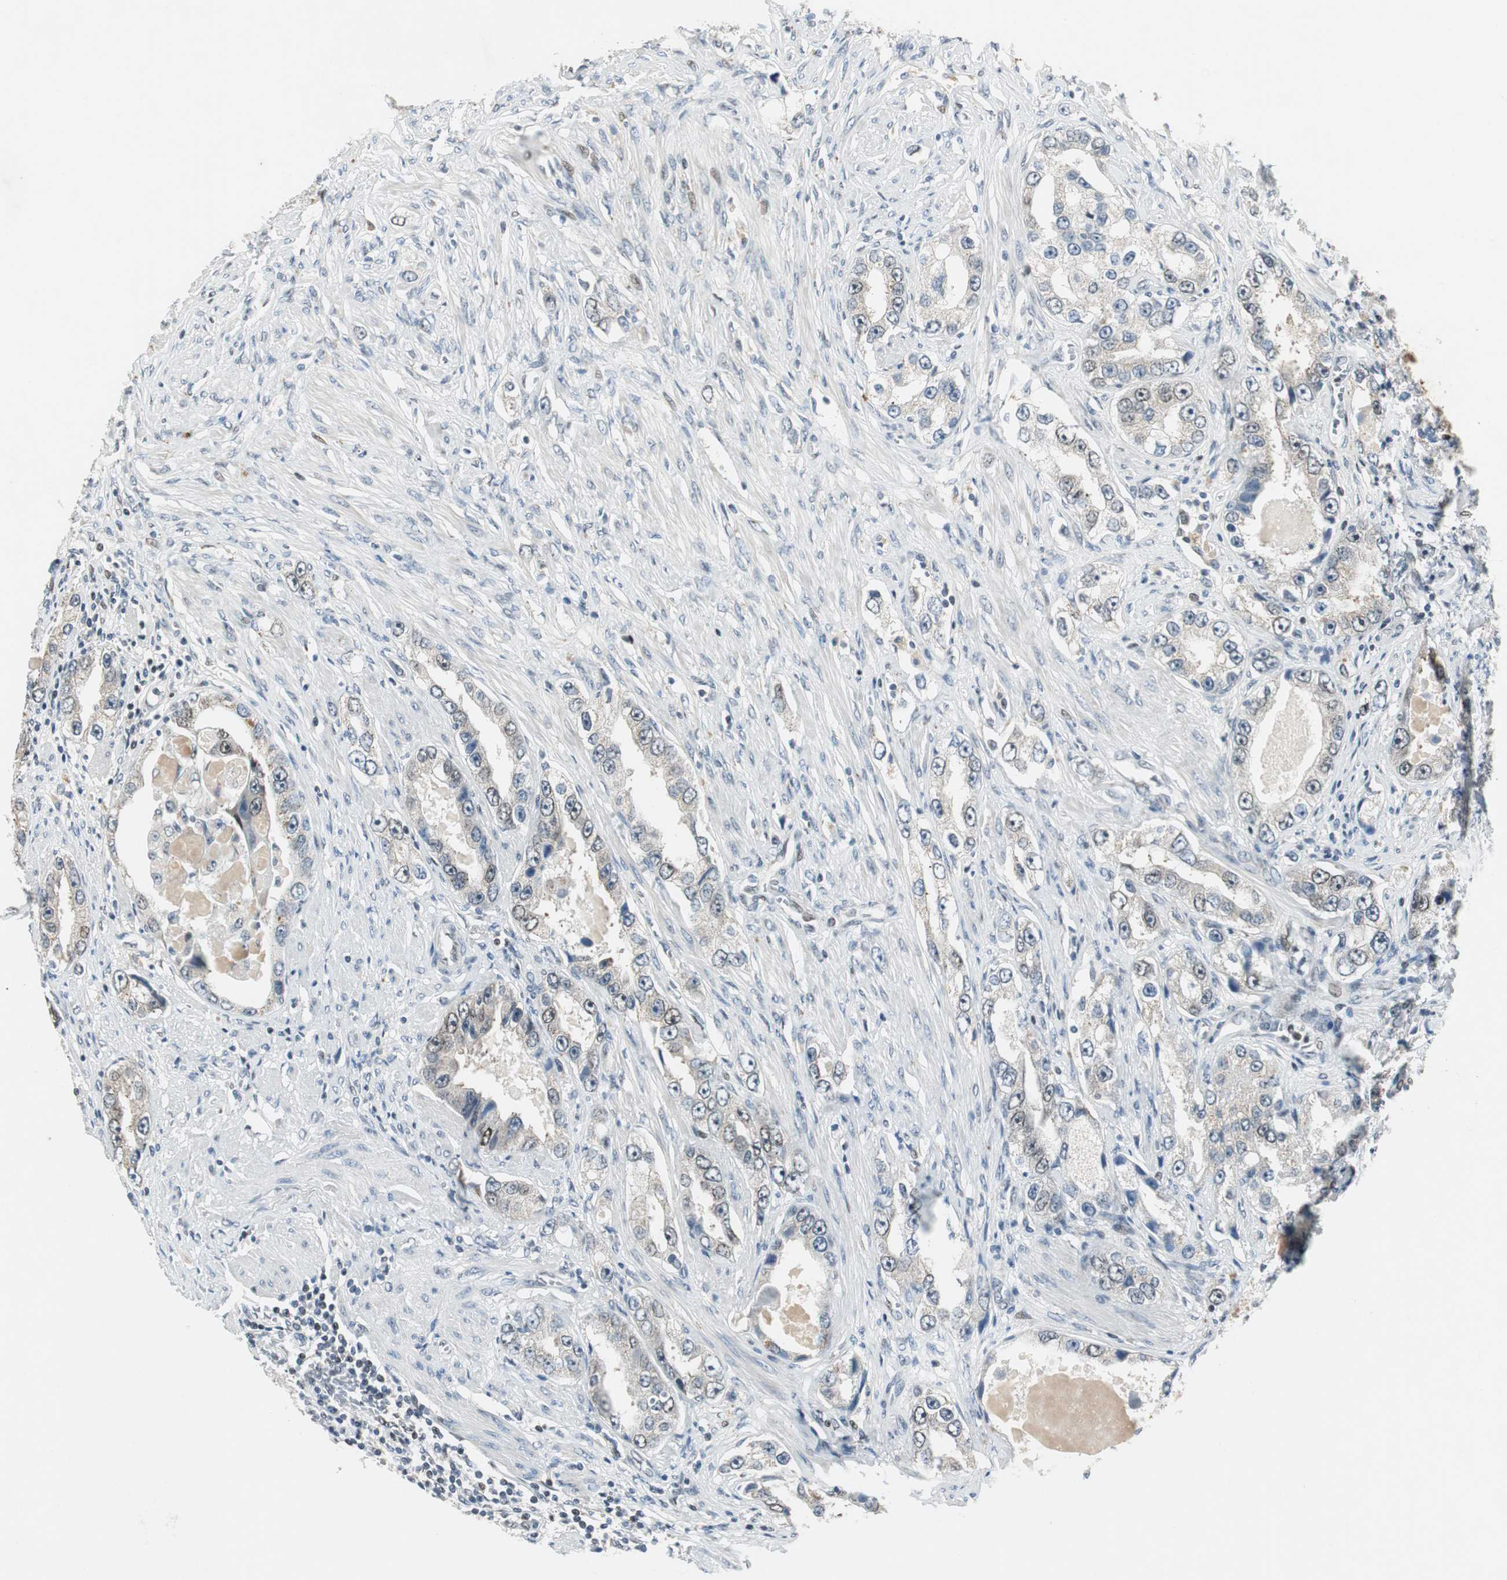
{"staining": {"intensity": "moderate", "quantity": "<25%", "location": "nuclear"}, "tissue": "prostate cancer", "cell_type": "Tumor cells", "image_type": "cancer", "snomed": [{"axis": "morphology", "description": "Adenocarcinoma, High grade"}, {"axis": "topography", "description": "Prostate"}], "caption": "A low amount of moderate nuclear positivity is present in about <25% of tumor cells in prostate cancer tissue.", "gene": "AJUBA", "patient": {"sex": "male", "age": 63}}